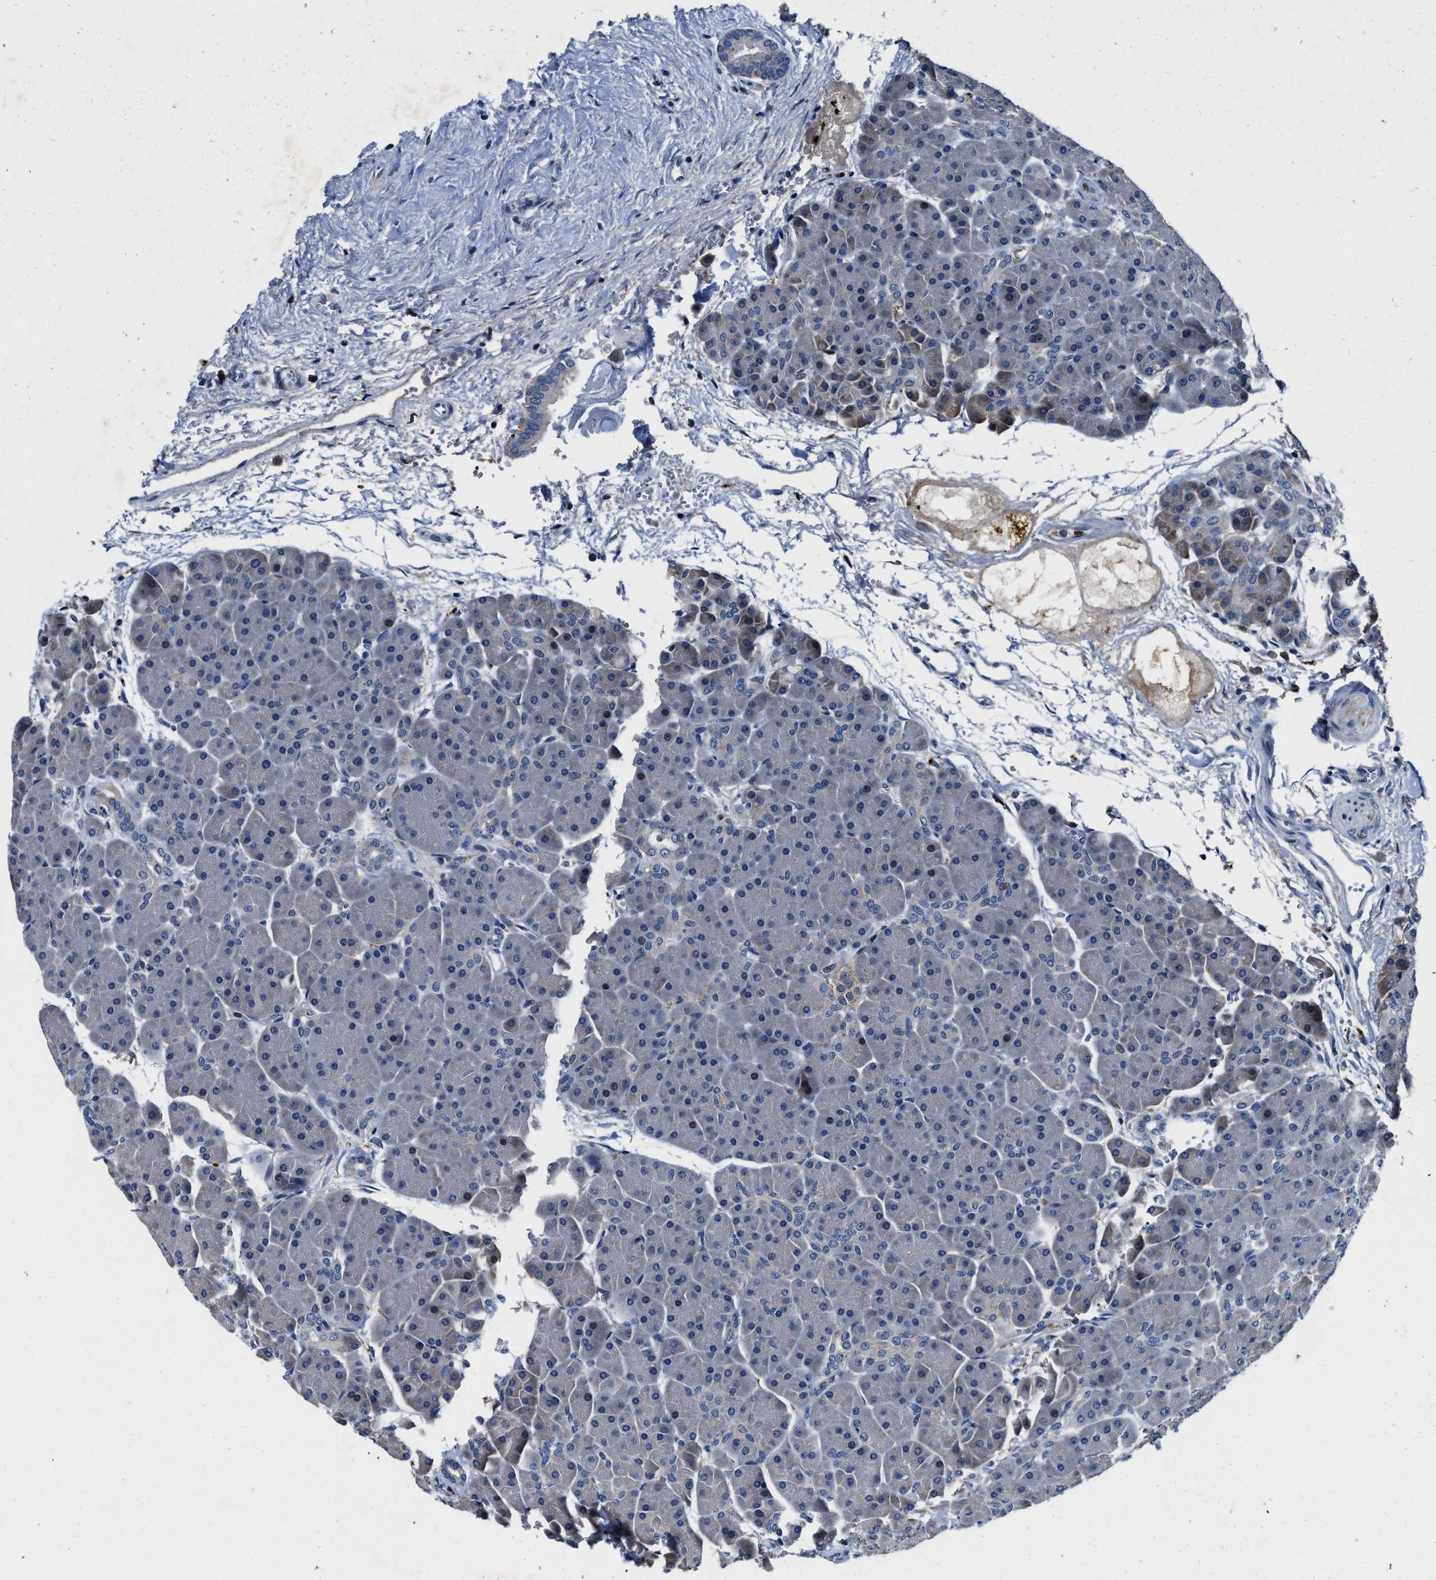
{"staining": {"intensity": "negative", "quantity": "none", "location": "none"}, "tissue": "pancreas", "cell_type": "Exocrine glandular cells", "image_type": "normal", "snomed": [{"axis": "morphology", "description": "Normal tissue, NOS"}, {"axis": "topography", "description": "Pancreas"}], "caption": "Immunohistochemistry micrograph of benign pancreas: human pancreas stained with DAB shows no significant protein expression in exocrine glandular cells.", "gene": "C2orf66", "patient": {"sex": "male", "age": 66}}